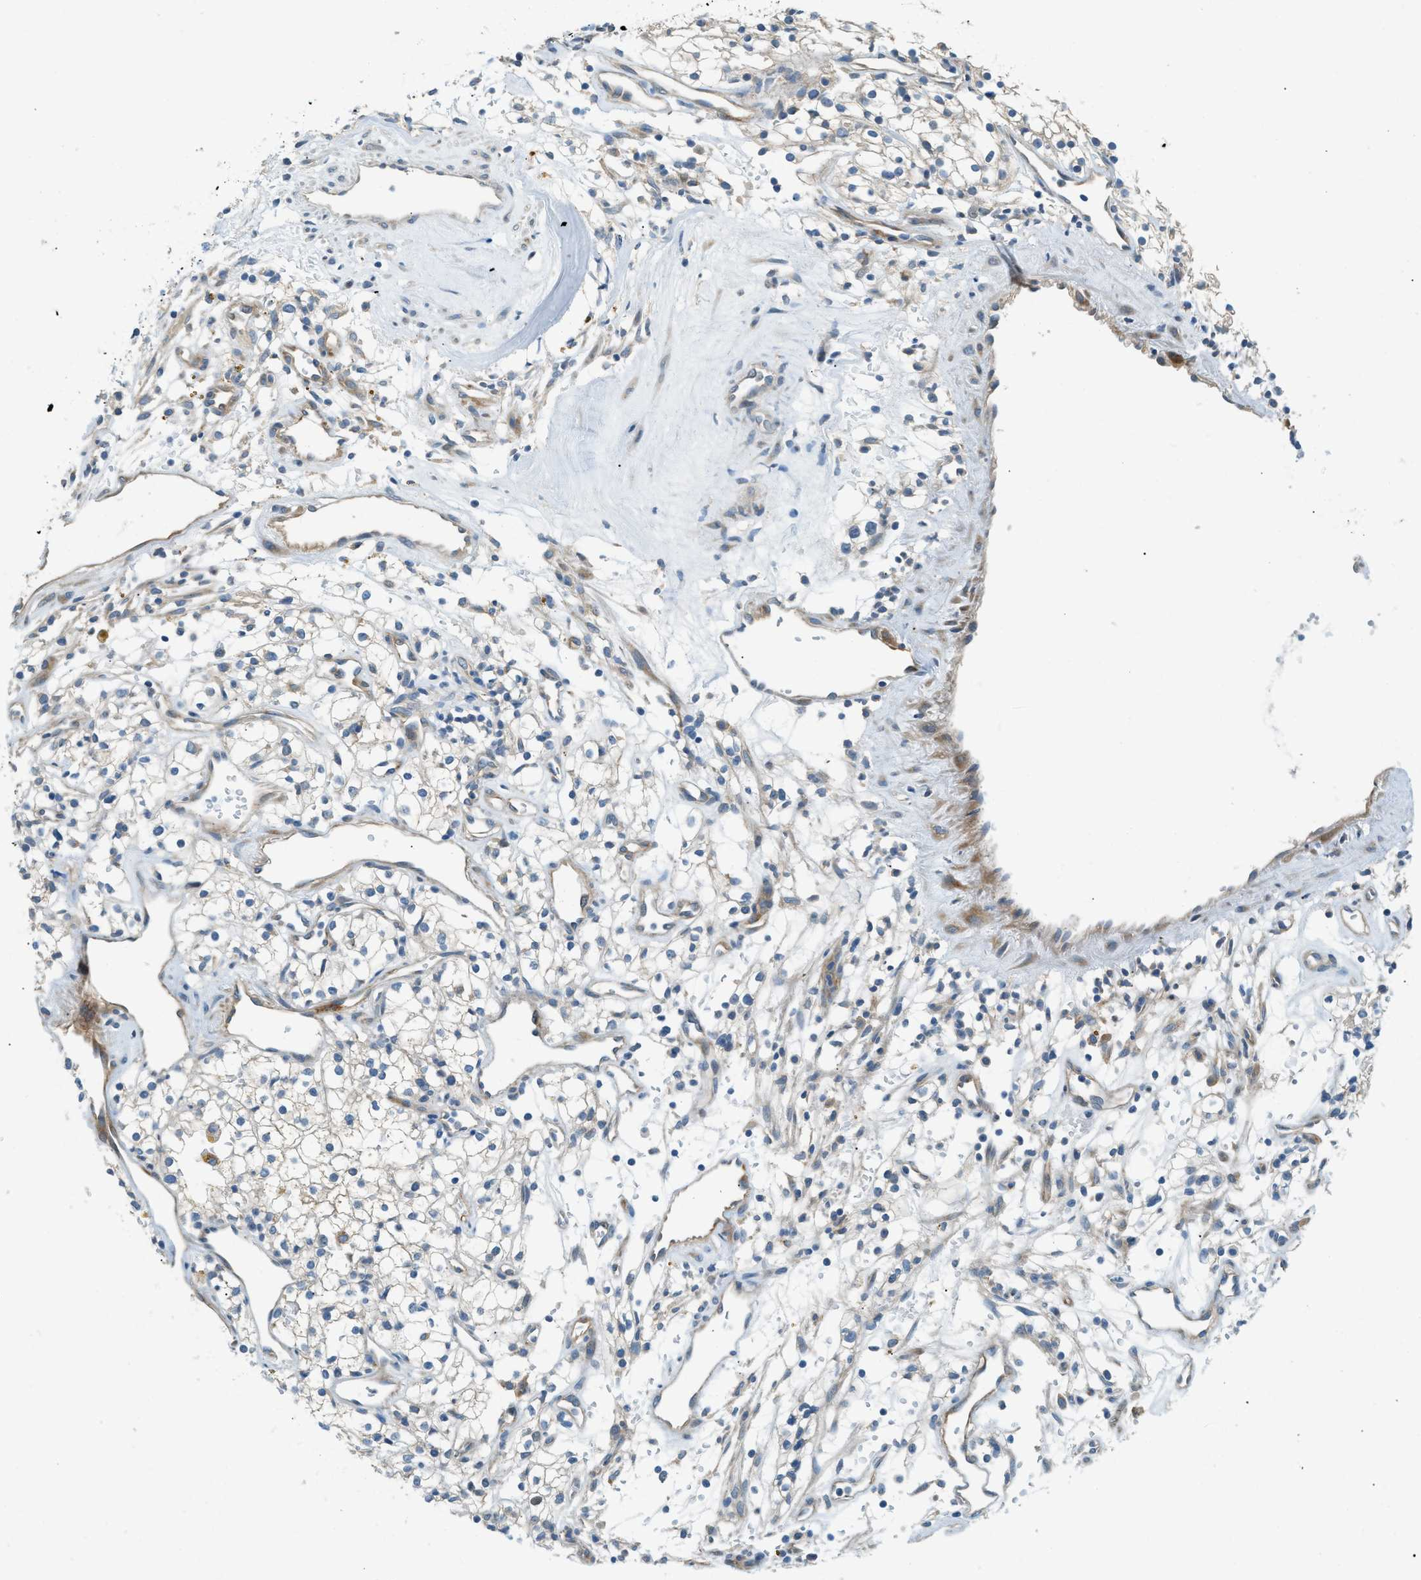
{"staining": {"intensity": "weak", "quantity": "<25%", "location": "cytoplasmic/membranous"}, "tissue": "renal cancer", "cell_type": "Tumor cells", "image_type": "cancer", "snomed": [{"axis": "morphology", "description": "Adenocarcinoma, NOS"}, {"axis": "topography", "description": "Kidney"}], "caption": "A high-resolution image shows immunohistochemistry (IHC) staining of renal cancer (adenocarcinoma), which displays no significant positivity in tumor cells.", "gene": "ZNF367", "patient": {"sex": "male", "age": 59}}